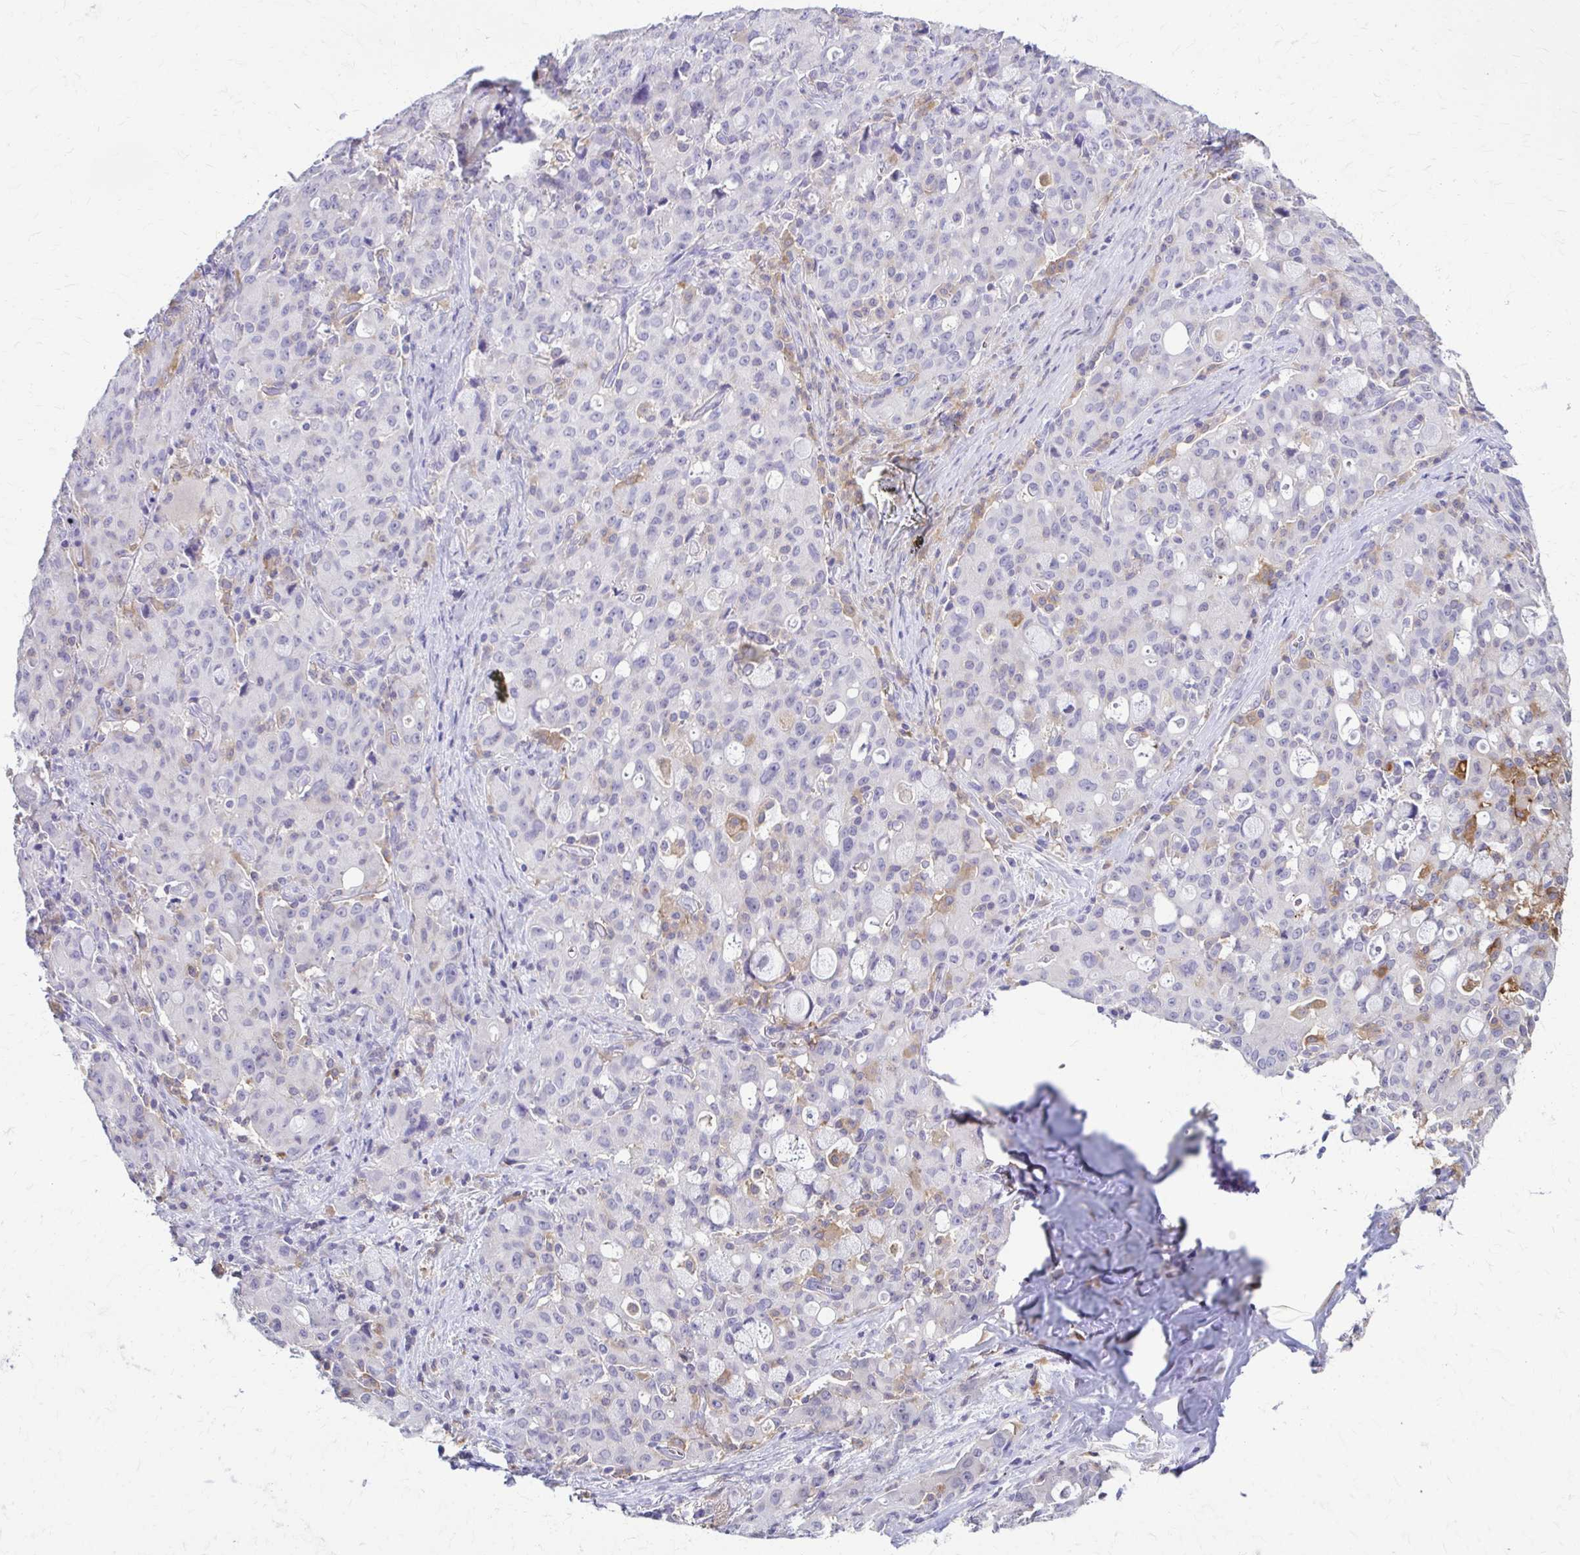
{"staining": {"intensity": "negative", "quantity": "none", "location": "none"}, "tissue": "lung cancer", "cell_type": "Tumor cells", "image_type": "cancer", "snomed": [{"axis": "morphology", "description": "Adenocarcinoma, NOS"}, {"axis": "topography", "description": "Lung"}], "caption": "Immunohistochemistry (IHC) of lung adenocarcinoma exhibits no staining in tumor cells.", "gene": "PIK3AP1", "patient": {"sex": "female", "age": 44}}